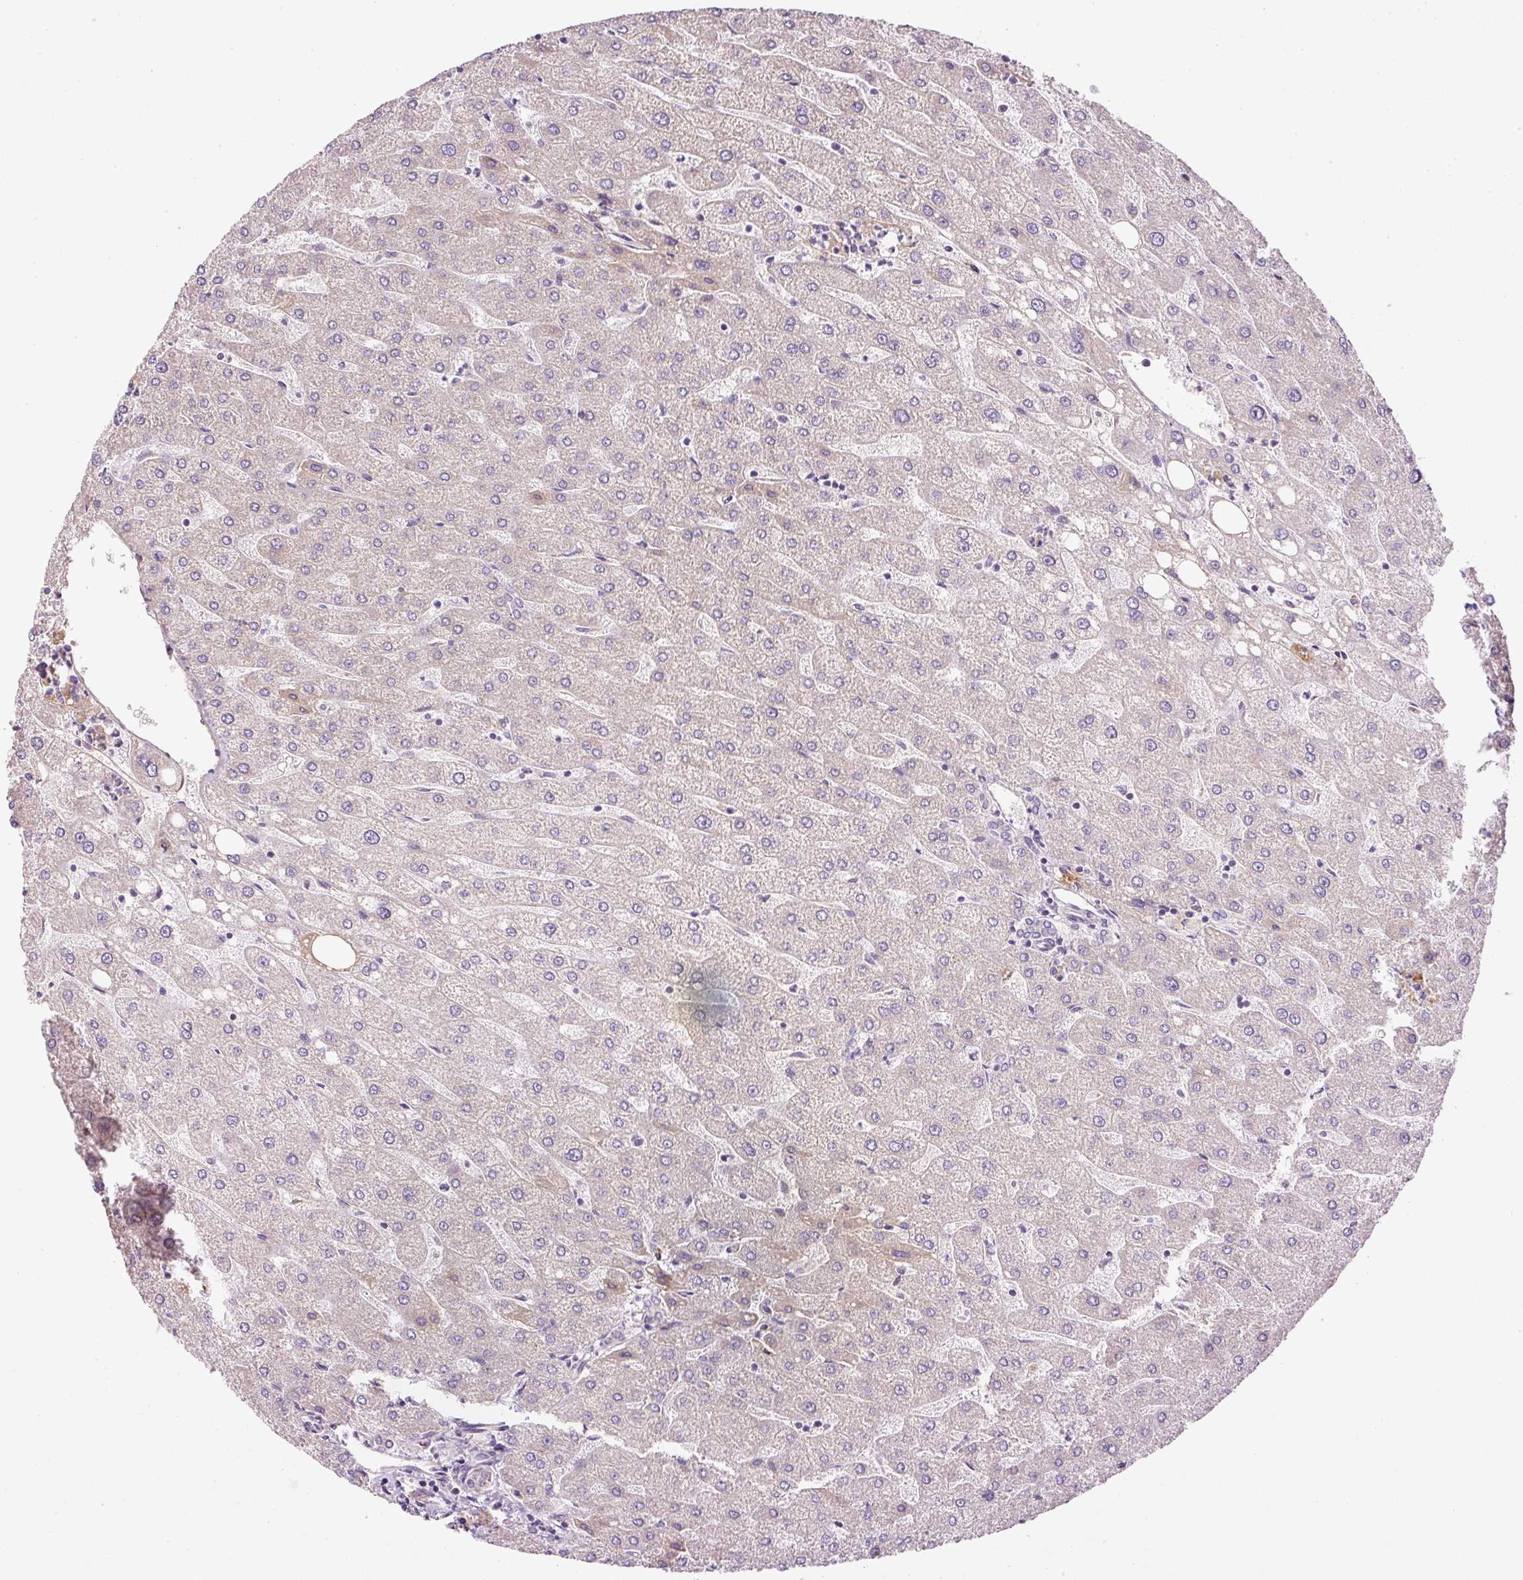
{"staining": {"intensity": "negative", "quantity": "none", "location": "none"}, "tissue": "liver", "cell_type": "Cholangiocytes", "image_type": "normal", "snomed": [{"axis": "morphology", "description": "Normal tissue, NOS"}, {"axis": "topography", "description": "Liver"}], "caption": "Cholangiocytes show no significant expression in benign liver. The staining is performed using DAB (3,3'-diaminobenzidine) brown chromogen with nuclei counter-stained in using hematoxylin.", "gene": "KPNA5", "patient": {"sex": "male", "age": 67}}